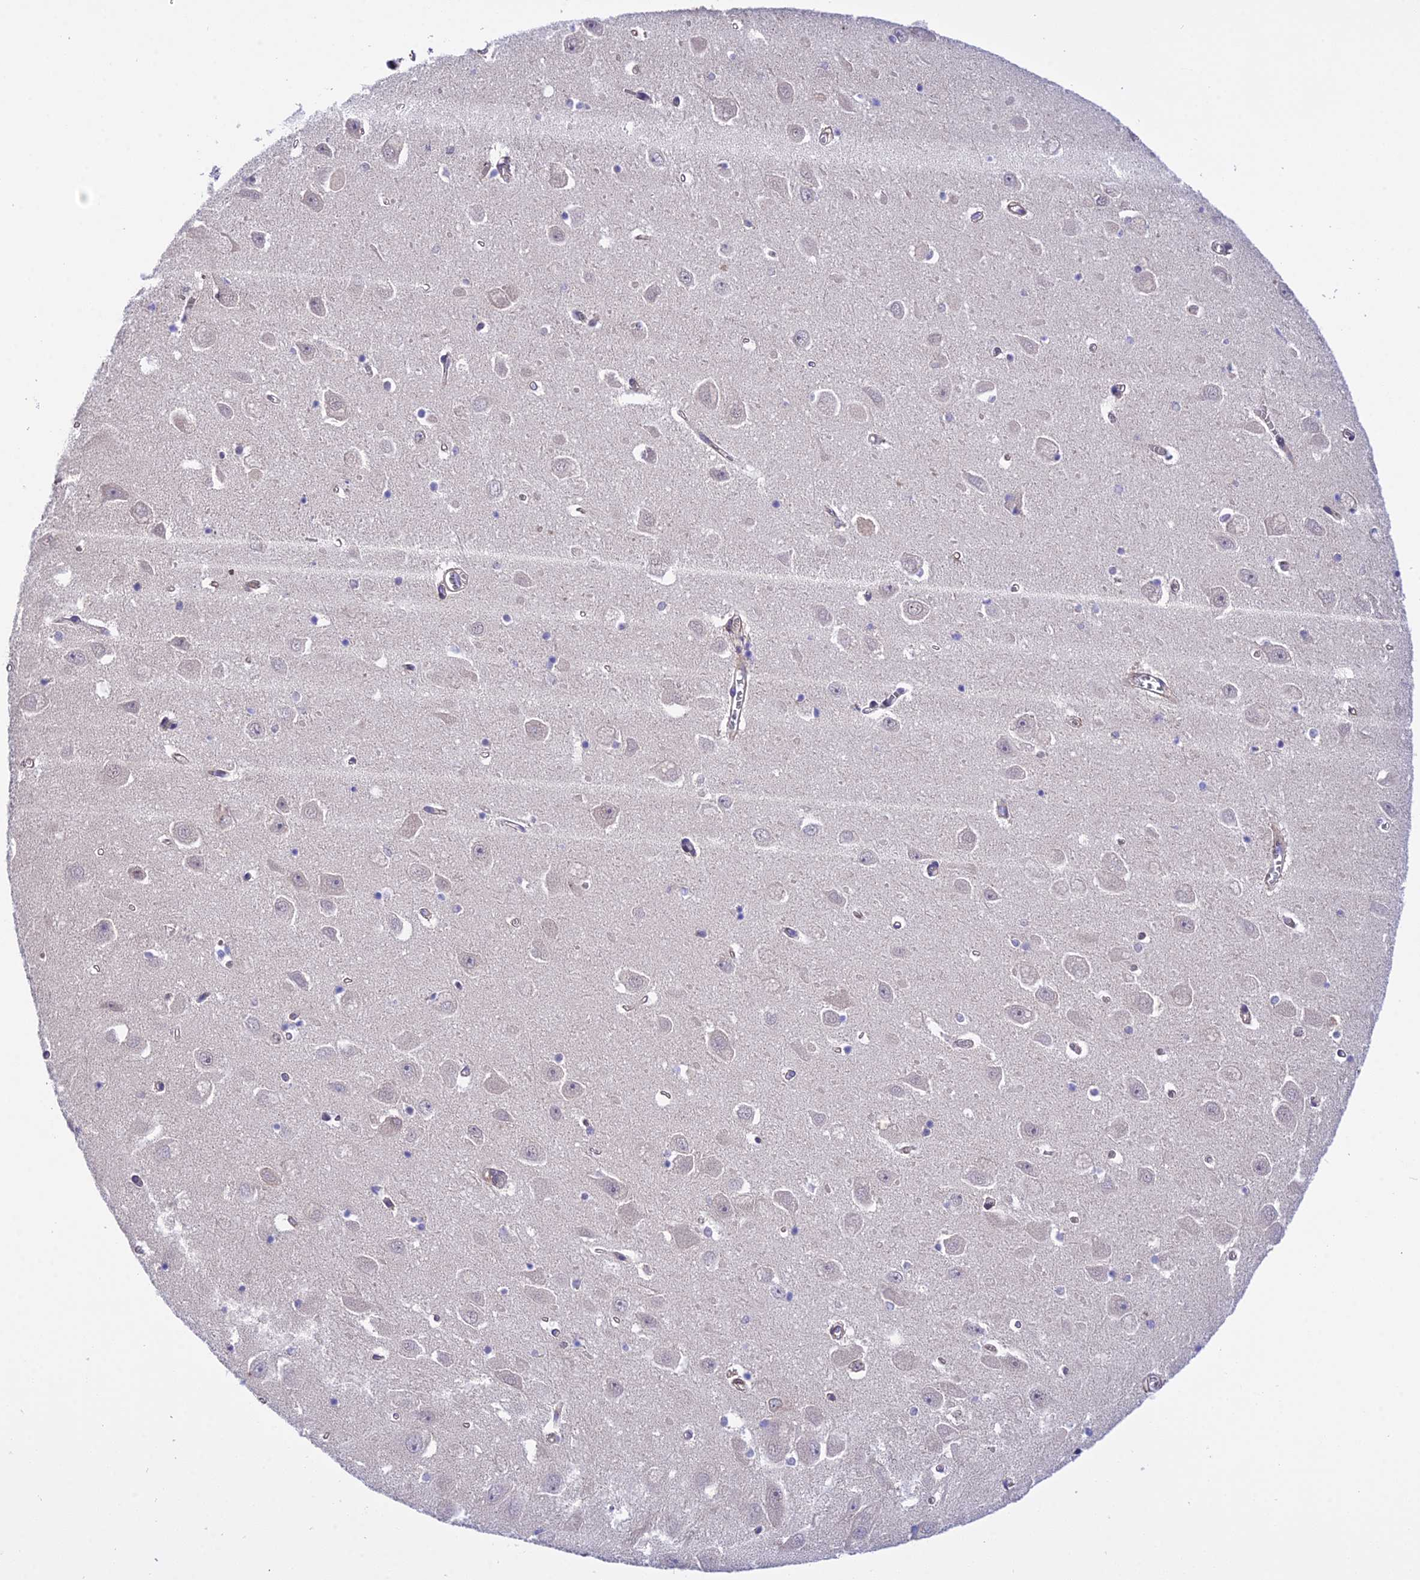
{"staining": {"intensity": "negative", "quantity": "none", "location": "none"}, "tissue": "hippocampus", "cell_type": "Glial cells", "image_type": "normal", "snomed": [{"axis": "morphology", "description": "Normal tissue, NOS"}, {"axis": "topography", "description": "Hippocampus"}], "caption": "High magnification brightfield microscopy of unremarkable hippocampus stained with DAB (3,3'-diaminobenzidine) (brown) and counterstained with hematoxylin (blue): glial cells show no significant positivity. Brightfield microscopy of immunohistochemistry stained with DAB (3,3'-diaminobenzidine) (brown) and hematoxylin (blue), captured at high magnification.", "gene": "TRIM43B", "patient": {"sex": "female", "age": 64}}